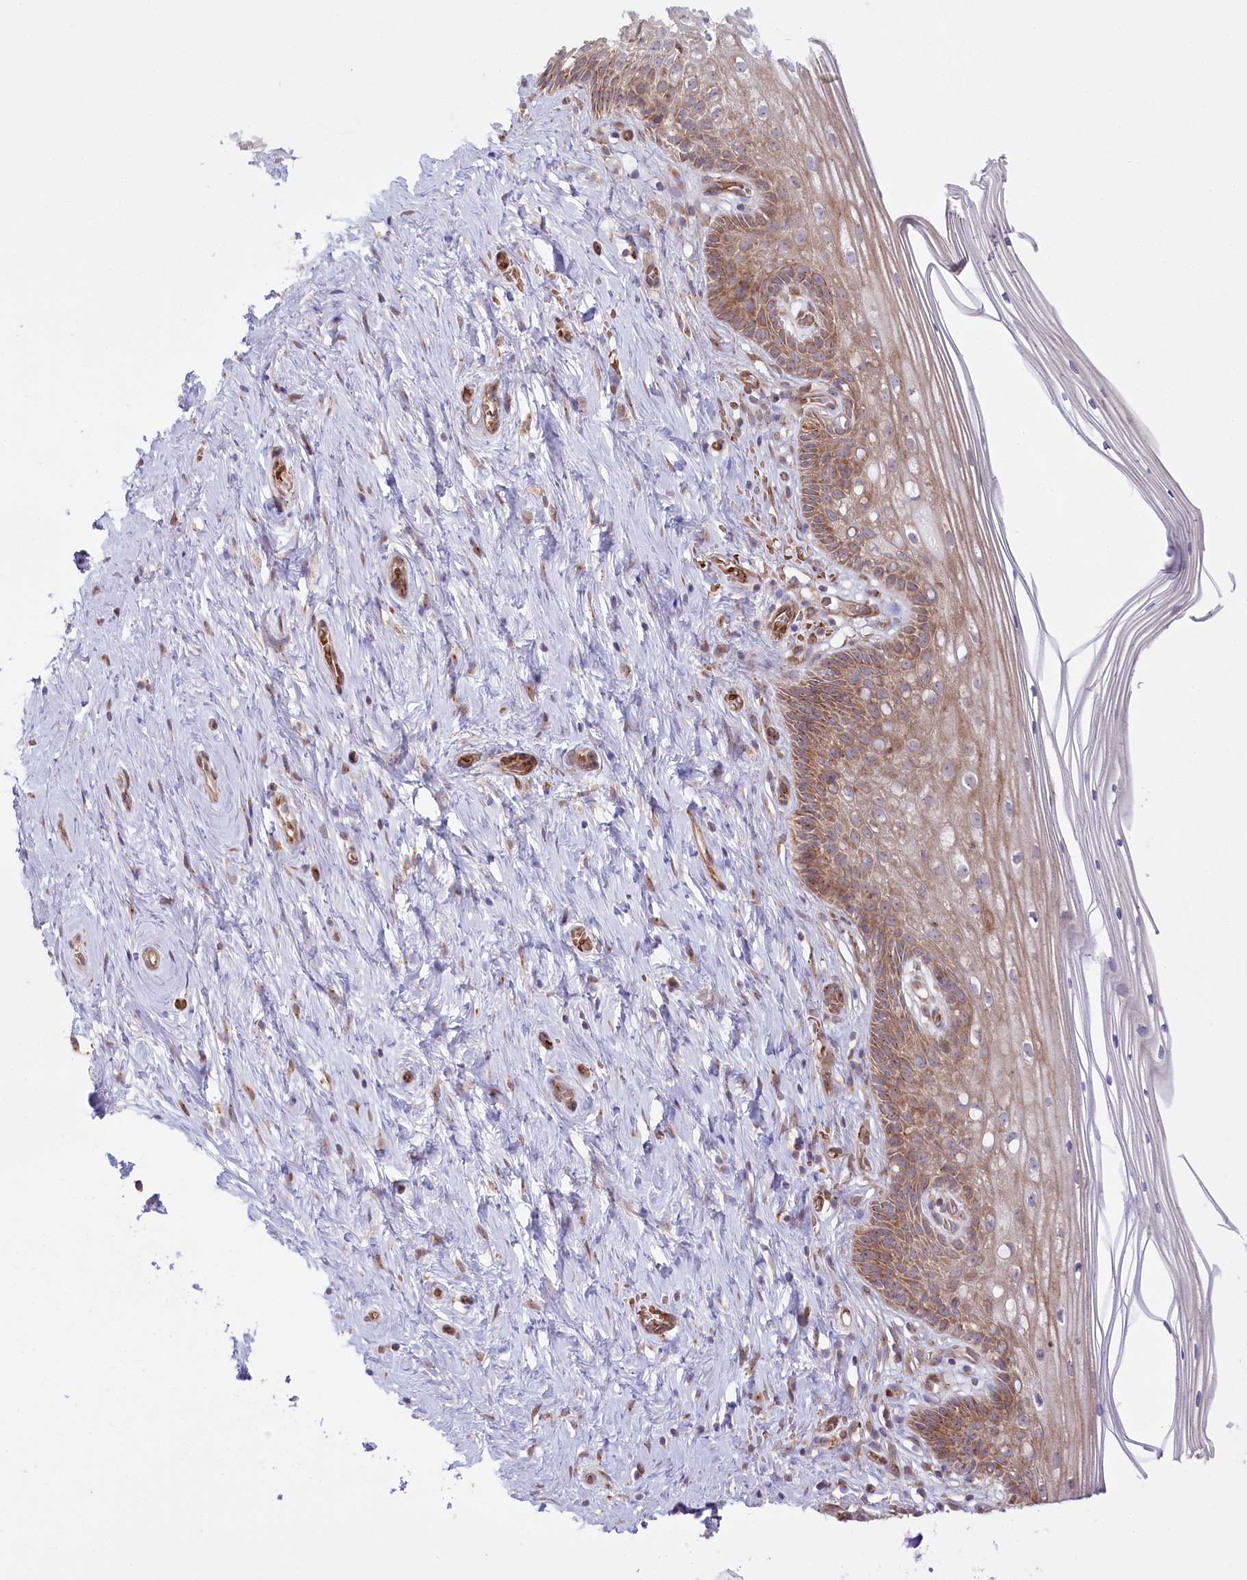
{"staining": {"intensity": "strong", "quantity": "25%-75%", "location": "cytoplasmic/membranous"}, "tissue": "cervix", "cell_type": "Glandular cells", "image_type": "normal", "snomed": [{"axis": "morphology", "description": "Normal tissue, NOS"}, {"axis": "topography", "description": "Cervix"}], "caption": "Strong cytoplasmic/membranous staining for a protein is seen in about 25%-75% of glandular cells of normal cervix using IHC.", "gene": "COMMD3", "patient": {"sex": "female", "age": 33}}